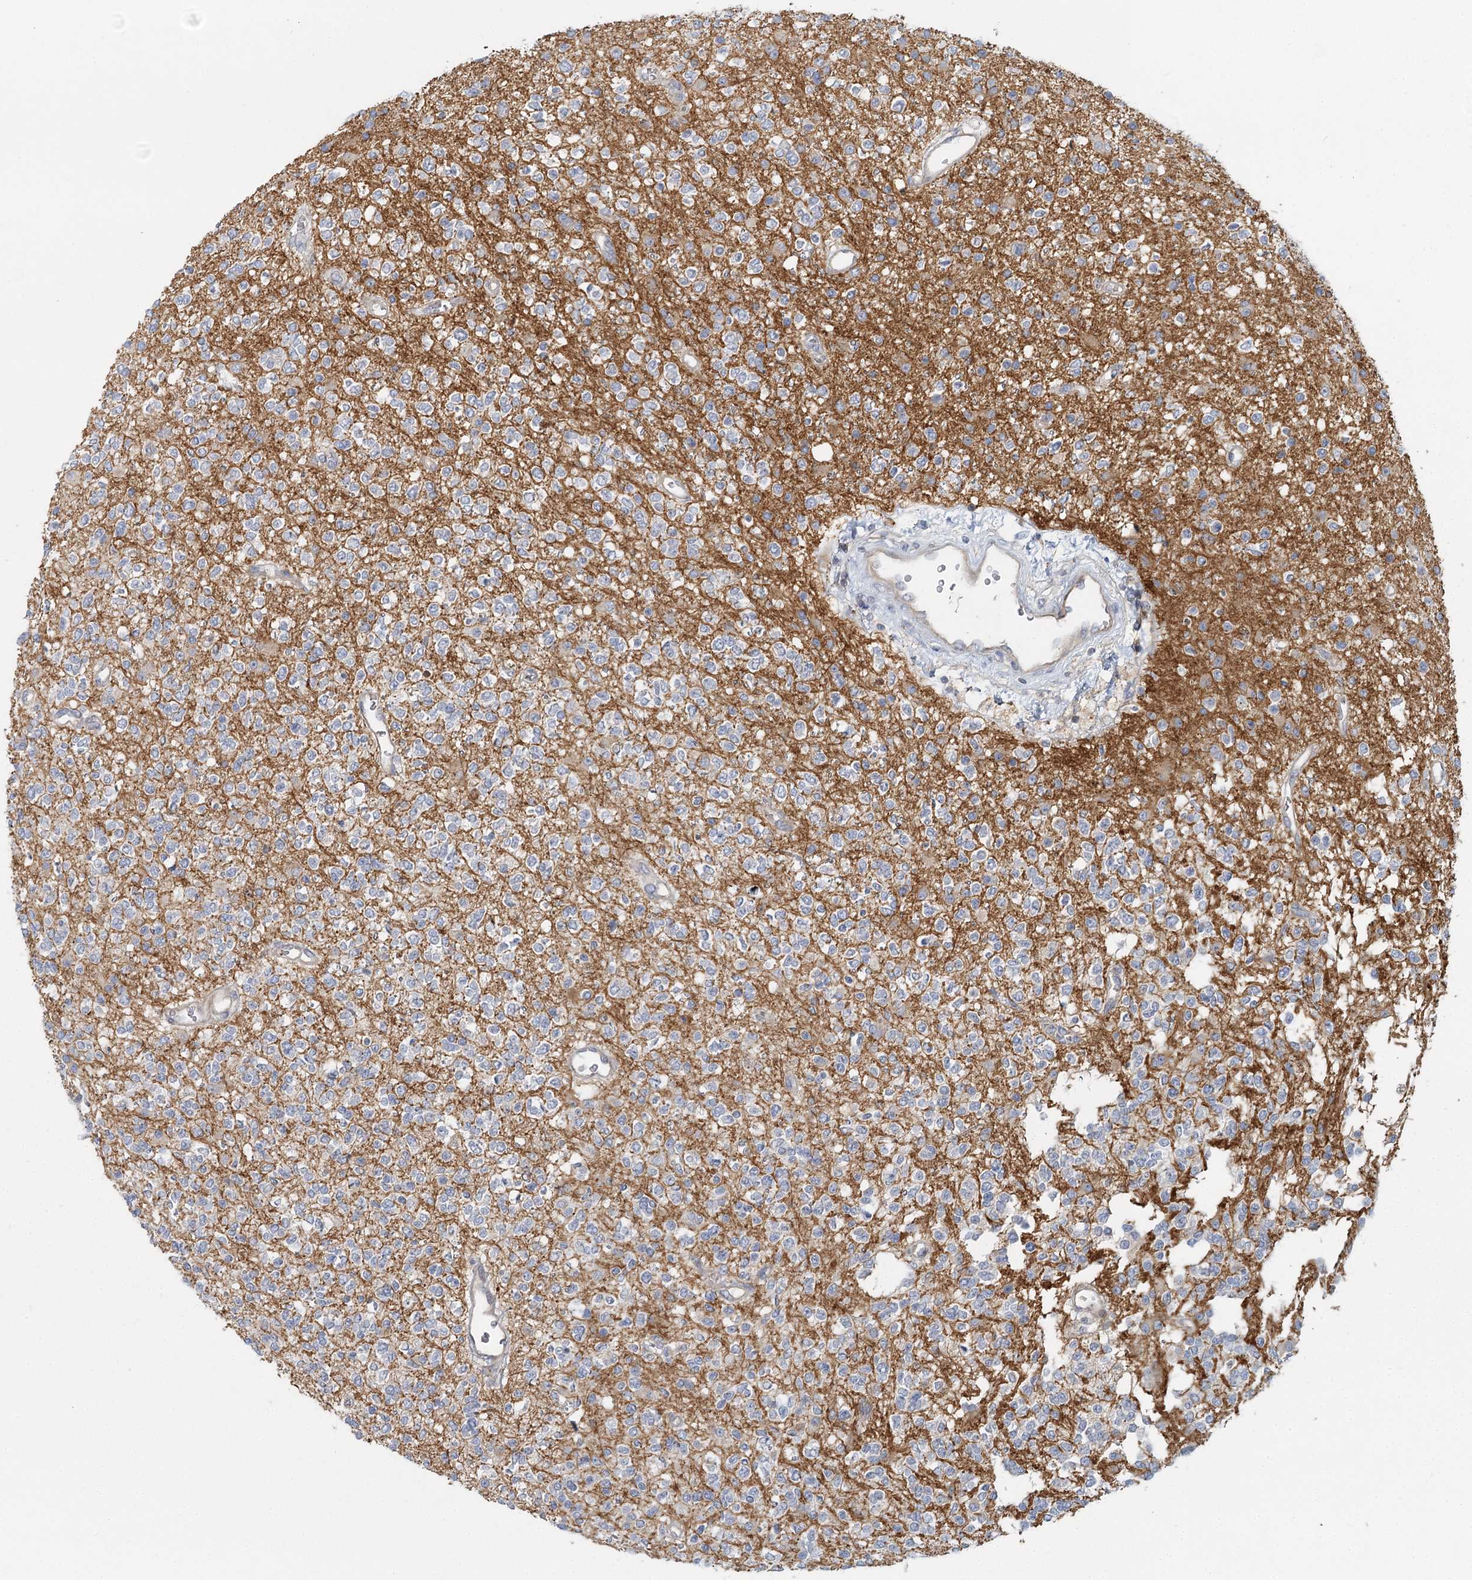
{"staining": {"intensity": "negative", "quantity": "none", "location": "none"}, "tissue": "glioma", "cell_type": "Tumor cells", "image_type": "cancer", "snomed": [{"axis": "morphology", "description": "Glioma, malignant, High grade"}, {"axis": "topography", "description": "Brain"}], "caption": "This is a image of immunohistochemistry staining of malignant high-grade glioma, which shows no expression in tumor cells.", "gene": "DNMBP", "patient": {"sex": "male", "age": 34}}